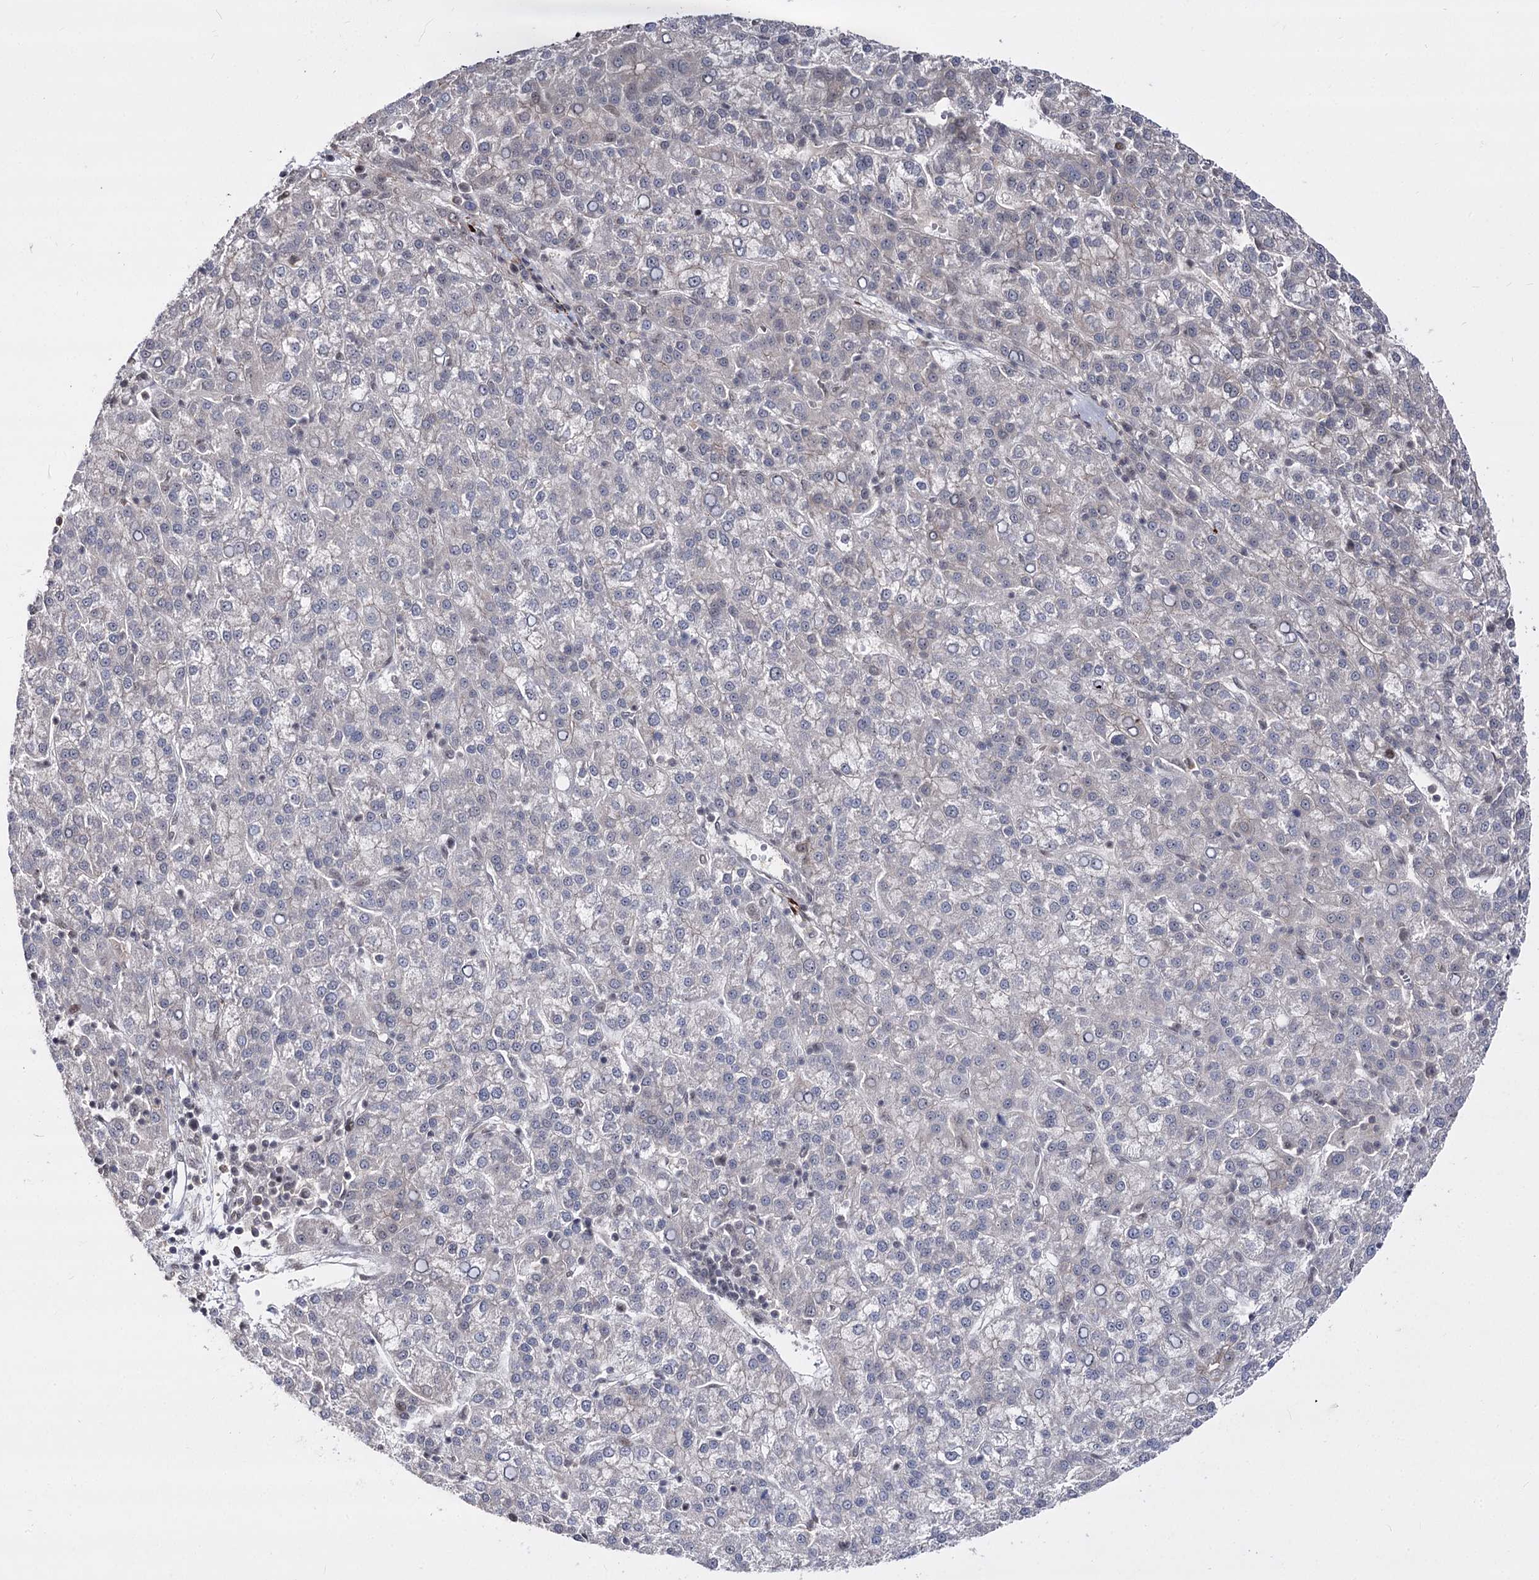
{"staining": {"intensity": "negative", "quantity": "none", "location": "none"}, "tissue": "liver cancer", "cell_type": "Tumor cells", "image_type": "cancer", "snomed": [{"axis": "morphology", "description": "Carcinoma, Hepatocellular, NOS"}, {"axis": "topography", "description": "Liver"}], "caption": "This micrograph is of liver cancer (hepatocellular carcinoma) stained with immunohistochemistry (IHC) to label a protein in brown with the nuclei are counter-stained blue. There is no staining in tumor cells.", "gene": "STOX1", "patient": {"sex": "female", "age": 58}}